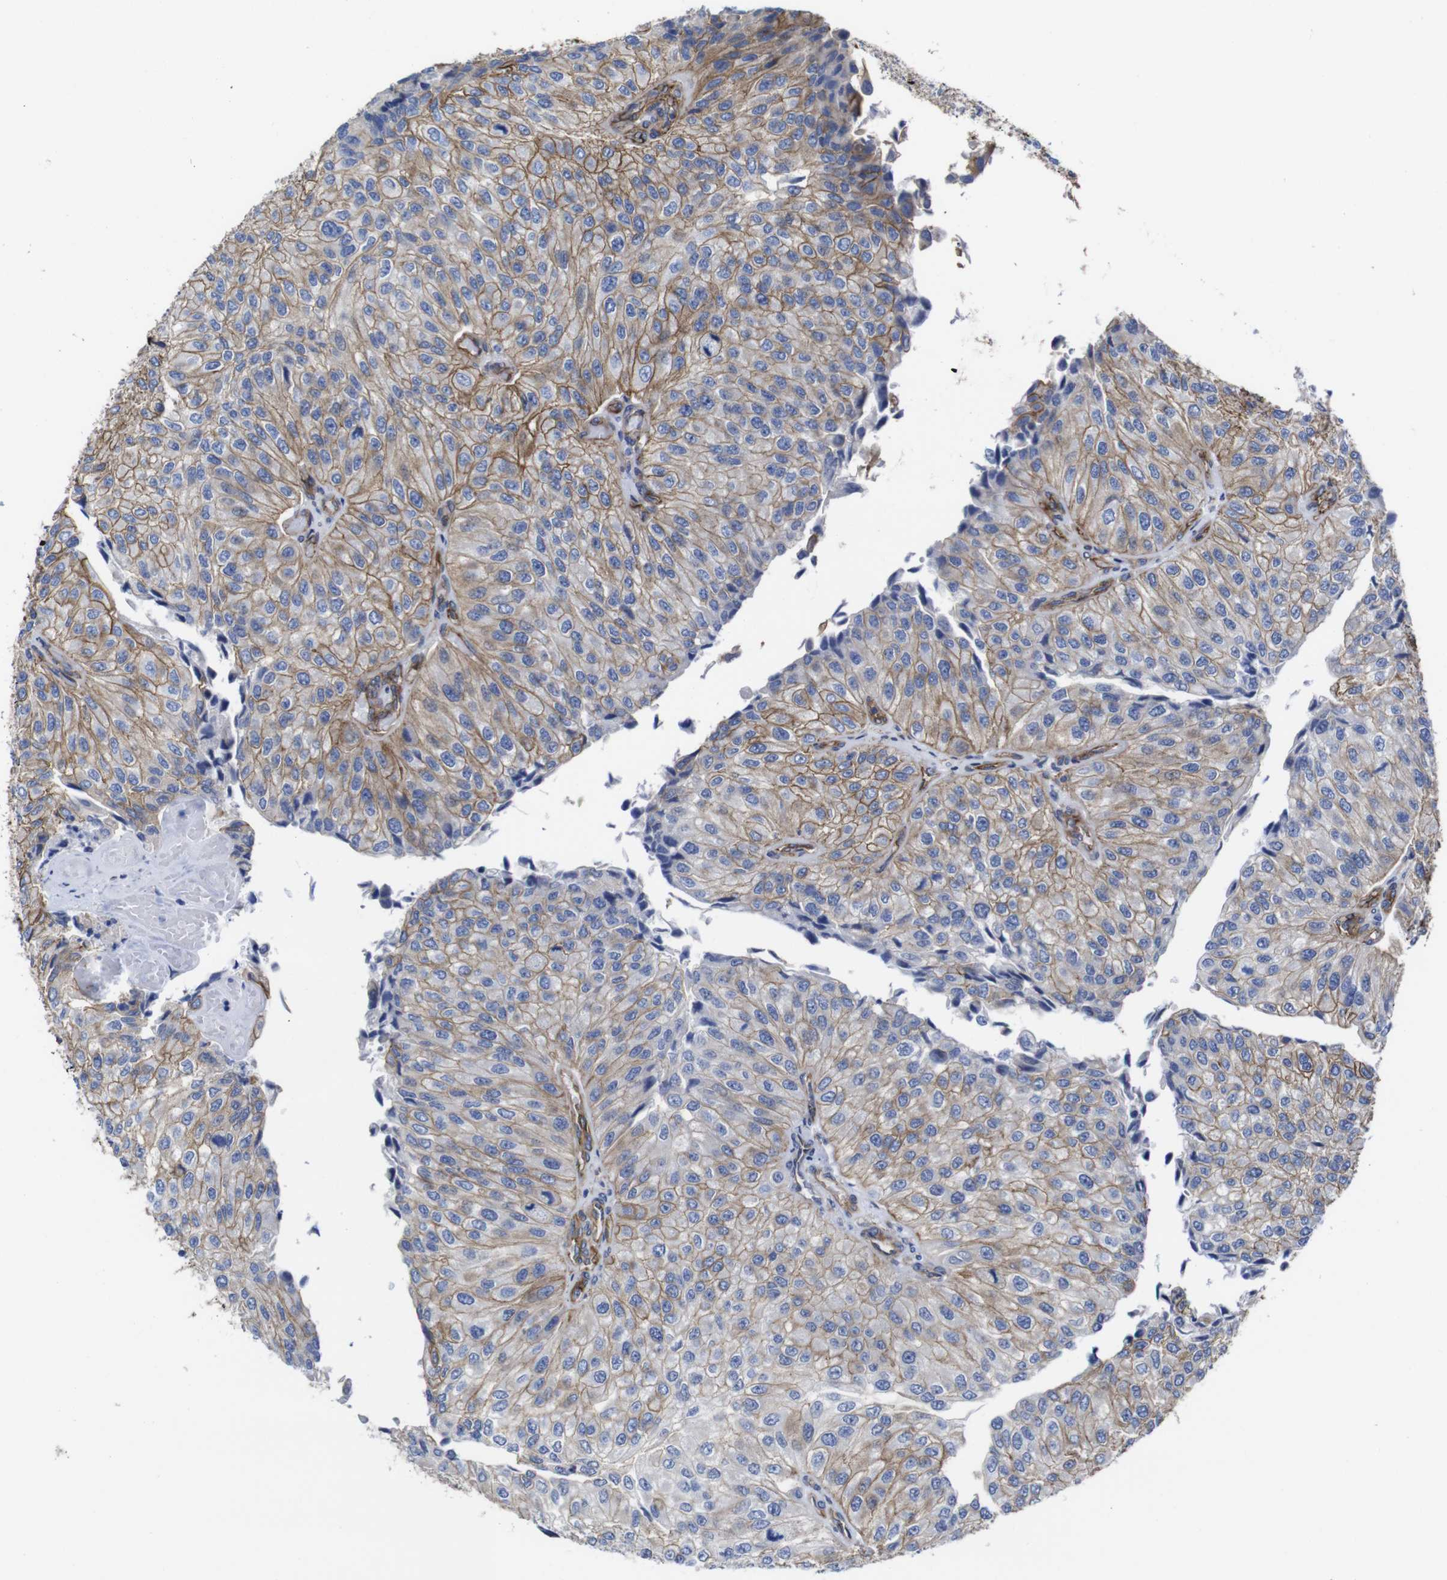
{"staining": {"intensity": "moderate", "quantity": ">75%", "location": "cytoplasmic/membranous"}, "tissue": "urothelial cancer", "cell_type": "Tumor cells", "image_type": "cancer", "snomed": [{"axis": "morphology", "description": "Urothelial carcinoma, High grade"}, {"axis": "topography", "description": "Kidney"}, {"axis": "topography", "description": "Urinary bladder"}], "caption": "IHC (DAB (3,3'-diaminobenzidine)) staining of human high-grade urothelial carcinoma exhibits moderate cytoplasmic/membranous protein staining in about >75% of tumor cells.", "gene": "SPTBN1", "patient": {"sex": "male", "age": 77}}